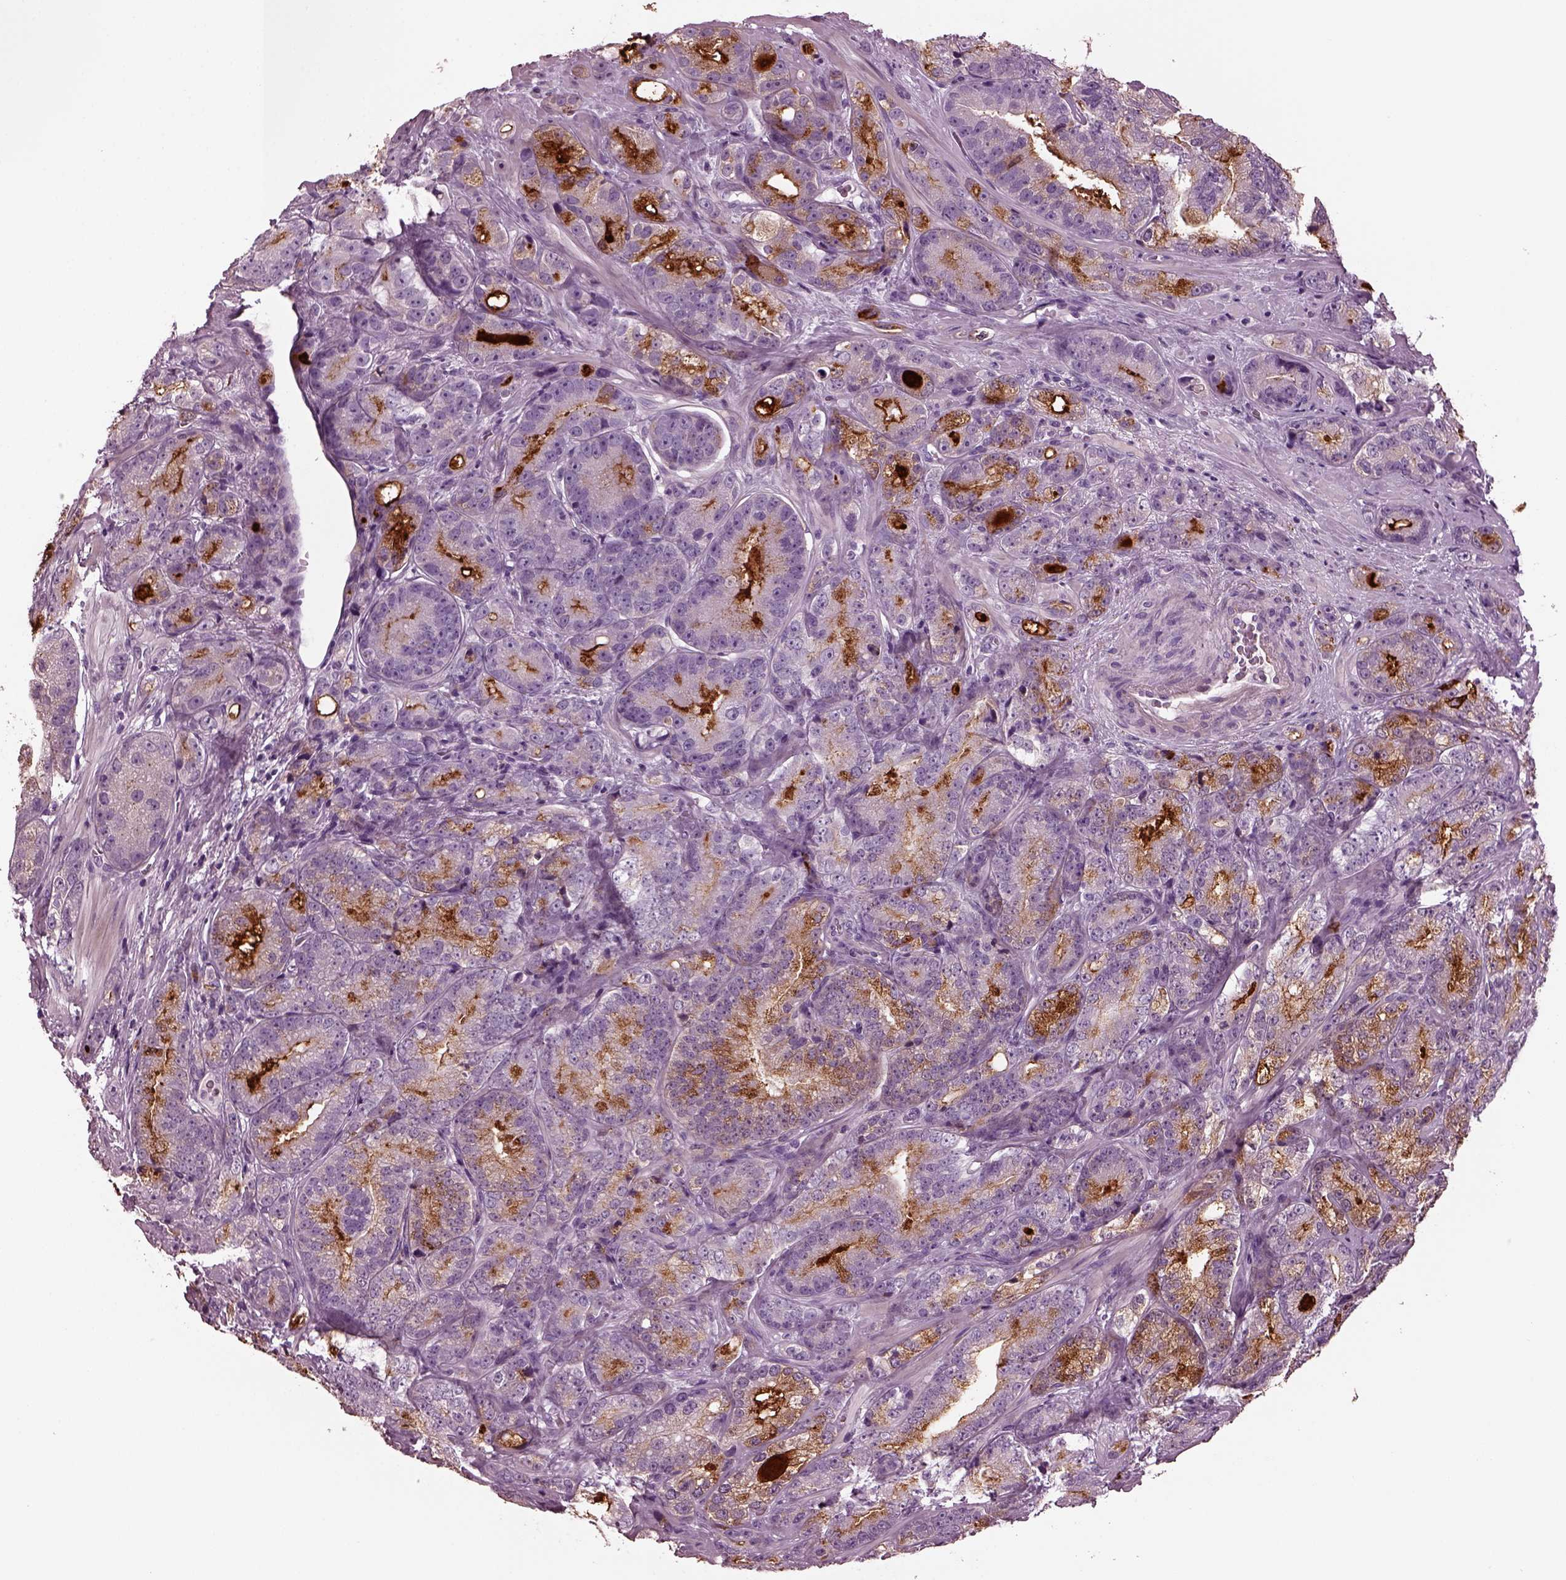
{"staining": {"intensity": "strong", "quantity": "<25%", "location": "cytoplasmic/membranous"}, "tissue": "prostate cancer", "cell_type": "Tumor cells", "image_type": "cancer", "snomed": [{"axis": "morphology", "description": "Adenocarcinoma, NOS"}, {"axis": "topography", "description": "Prostate"}], "caption": "DAB (3,3'-diaminobenzidine) immunohistochemical staining of prostate adenocarcinoma demonstrates strong cytoplasmic/membranous protein positivity in about <25% of tumor cells.", "gene": "GDF11", "patient": {"sex": "male", "age": 63}}